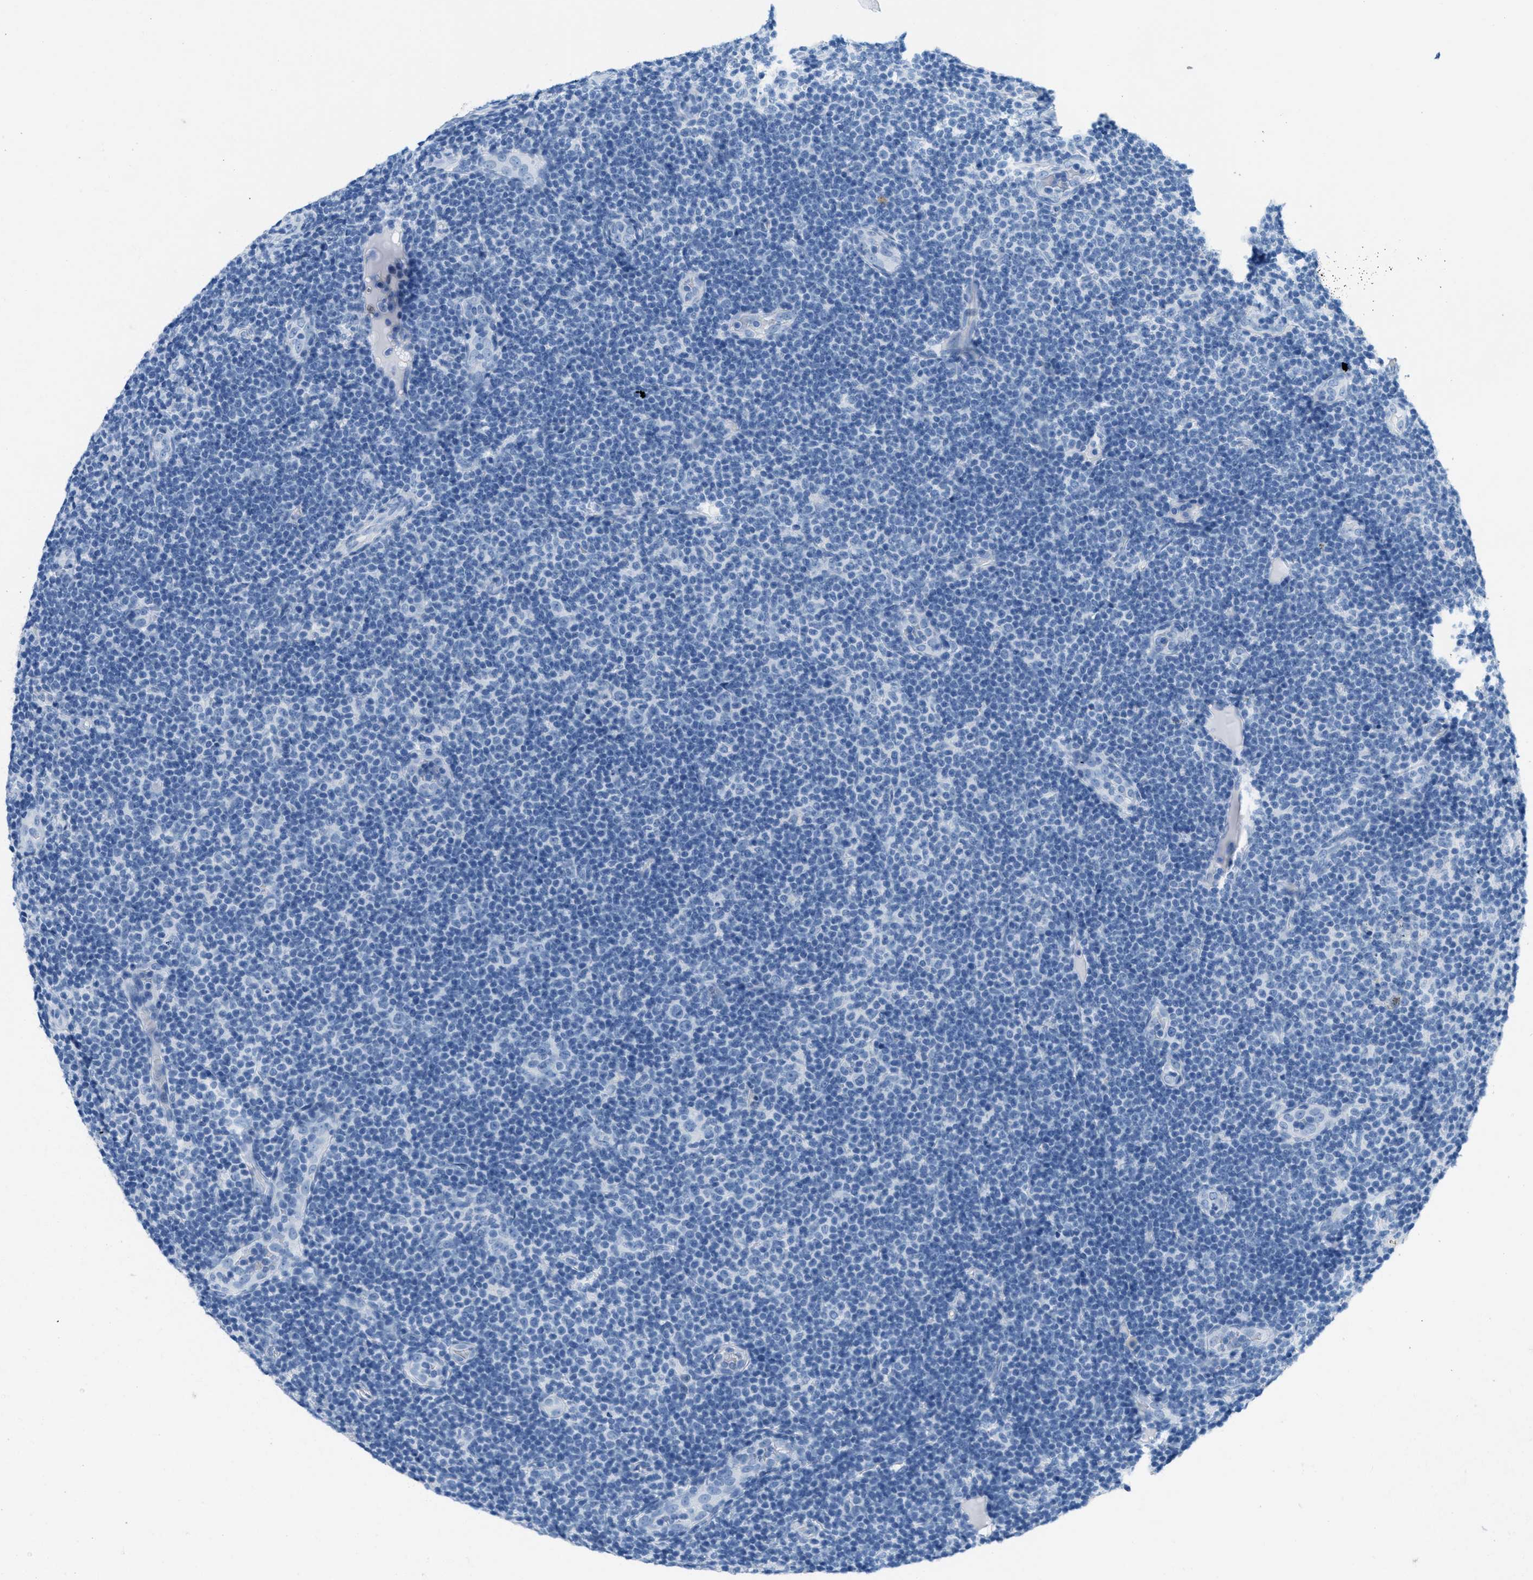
{"staining": {"intensity": "negative", "quantity": "none", "location": "none"}, "tissue": "lymphoma", "cell_type": "Tumor cells", "image_type": "cancer", "snomed": [{"axis": "morphology", "description": "Malignant lymphoma, non-Hodgkin's type, Low grade"}, {"axis": "topography", "description": "Lymph node"}], "caption": "An immunohistochemistry photomicrograph of lymphoma is shown. There is no staining in tumor cells of lymphoma. The staining is performed using DAB brown chromogen with nuclei counter-stained in using hematoxylin.", "gene": "GPM6A", "patient": {"sex": "male", "age": 83}}